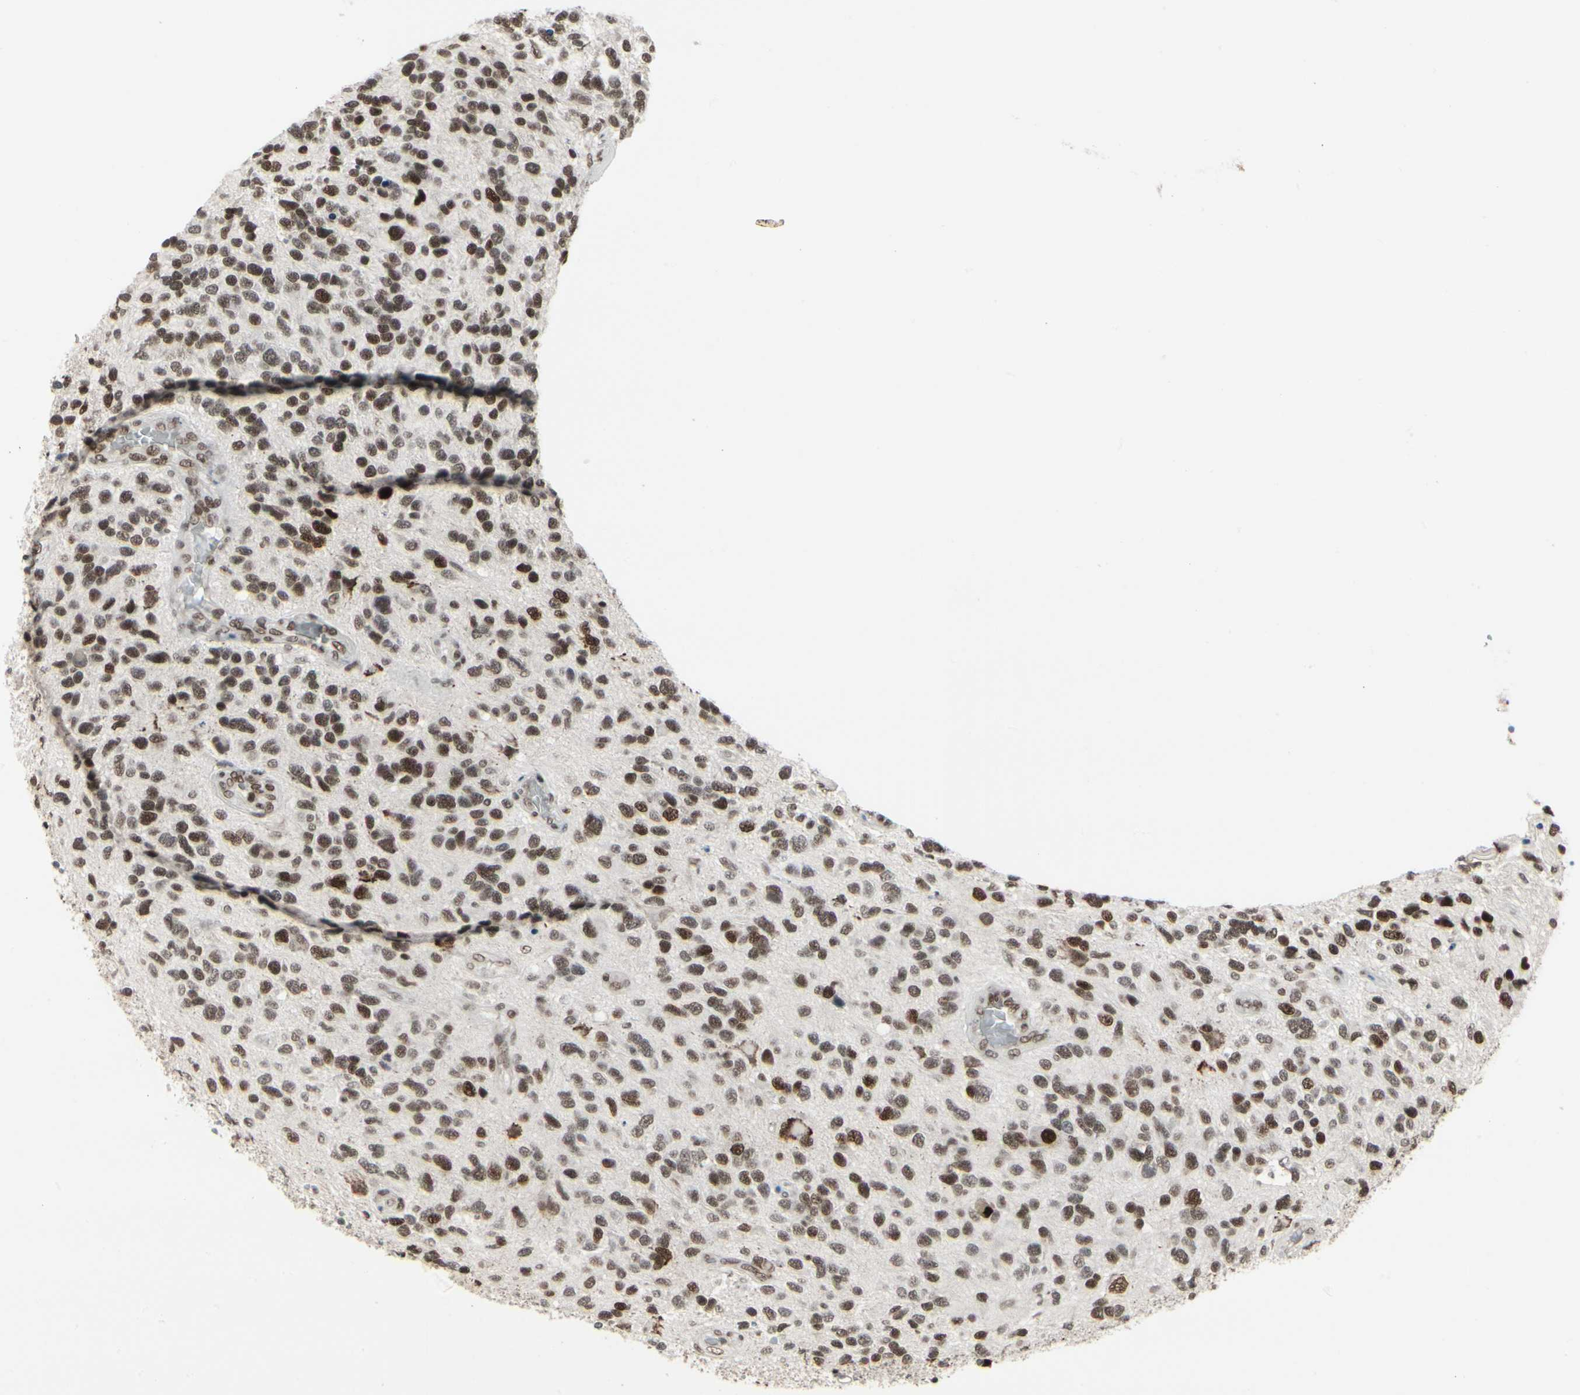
{"staining": {"intensity": "strong", "quantity": ">75%", "location": "nuclear"}, "tissue": "glioma", "cell_type": "Tumor cells", "image_type": "cancer", "snomed": [{"axis": "morphology", "description": "Glioma, malignant, High grade"}, {"axis": "topography", "description": "Brain"}], "caption": "Protein analysis of glioma tissue shows strong nuclear expression in approximately >75% of tumor cells. (DAB IHC, brown staining for protein, blue staining for nuclei).", "gene": "HMG20A", "patient": {"sex": "female", "age": 58}}